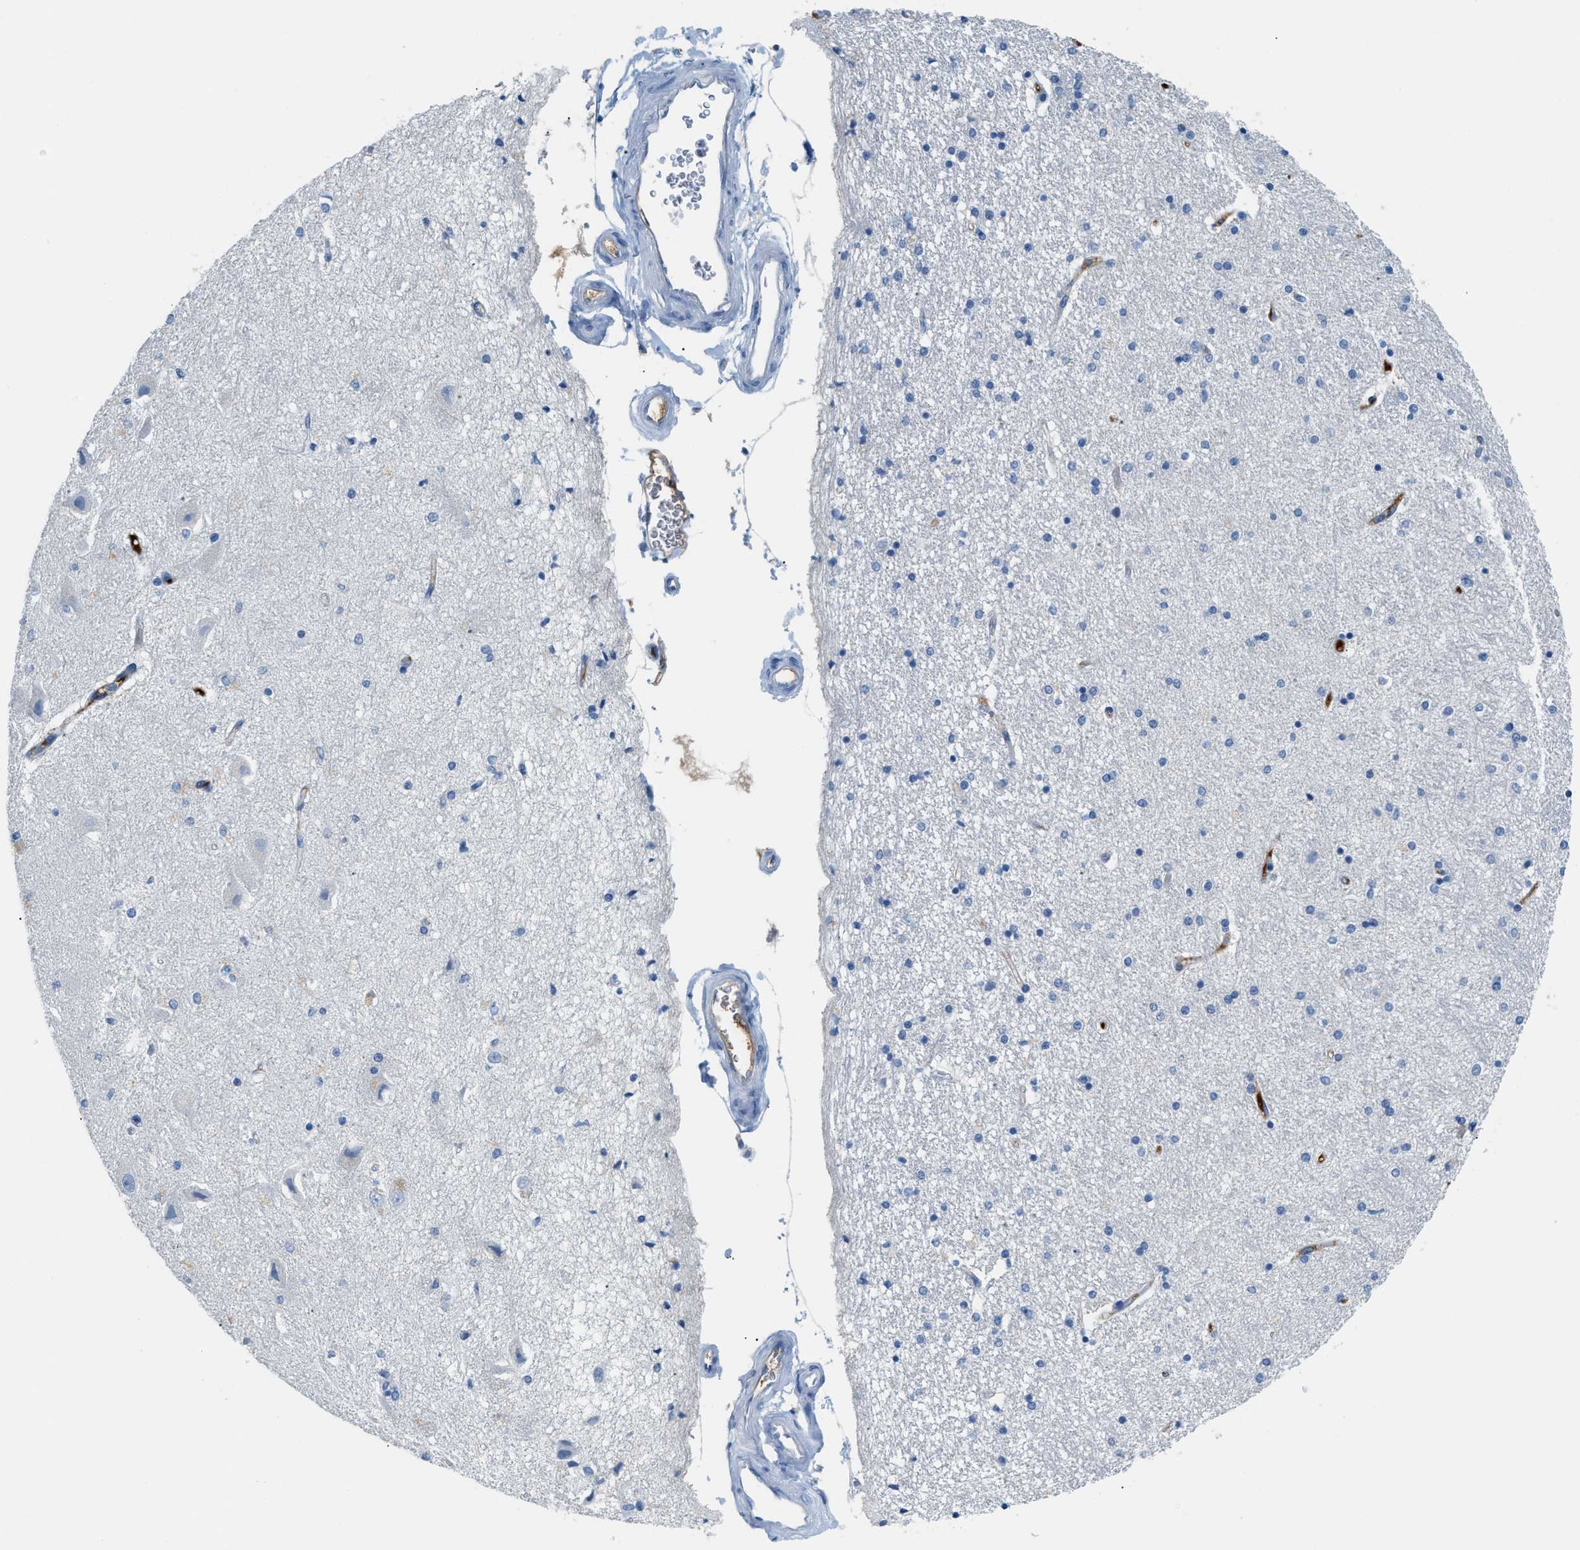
{"staining": {"intensity": "negative", "quantity": "none", "location": "none"}, "tissue": "hippocampus", "cell_type": "Glial cells", "image_type": "normal", "snomed": [{"axis": "morphology", "description": "Normal tissue, NOS"}, {"axis": "topography", "description": "Hippocampus"}], "caption": "This is an immunohistochemistry (IHC) photomicrograph of normal hippocampus. There is no expression in glial cells.", "gene": "CFI", "patient": {"sex": "female", "age": 54}}